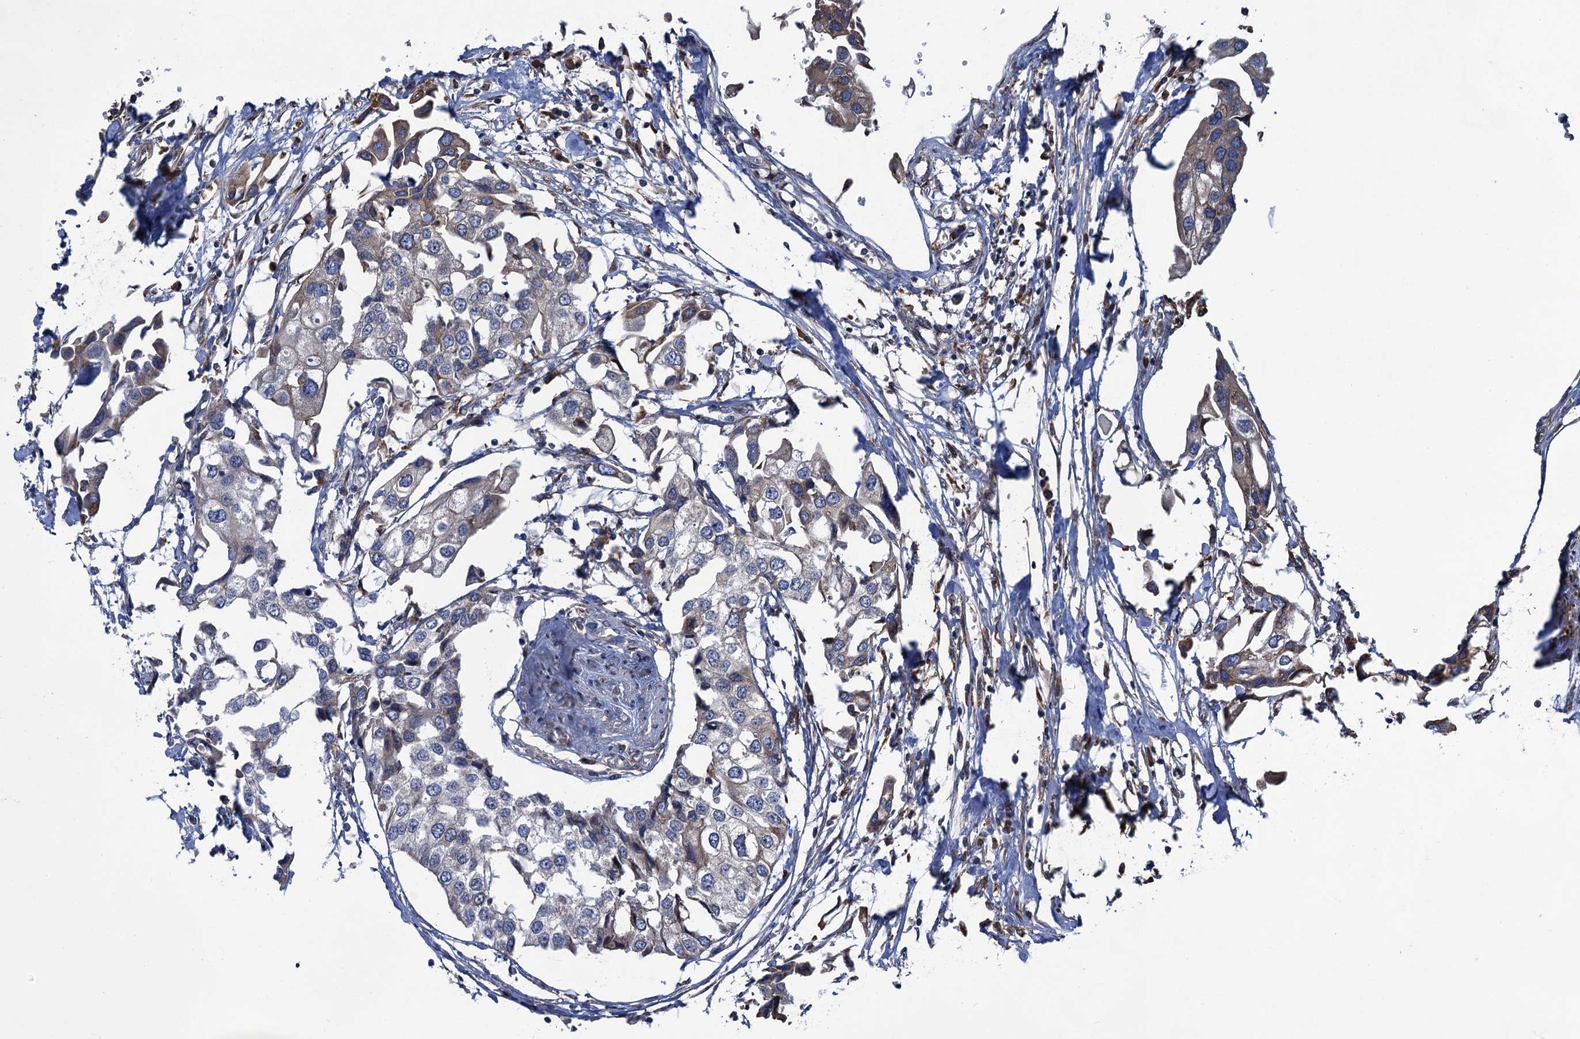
{"staining": {"intensity": "moderate", "quantity": "<25%", "location": "cytoplasmic/membranous"}, "tissue": "urothelial cancer", "cell_type": "Tumor cells", "image_type": "cancer", "snomed": [{"axis": "morphology", "description": "Urothelial carcinoma, High grade"}, {"axis": "topography", "description": "Urinary bladder"}], "caption": "Tumor cells demonstrate low levels of moderate cytoplasmic/membranous expression in about <25% of cells in urothelial cancer.", "gene": "ARMC5", "patient": {"sex": "male", "age": 64}}